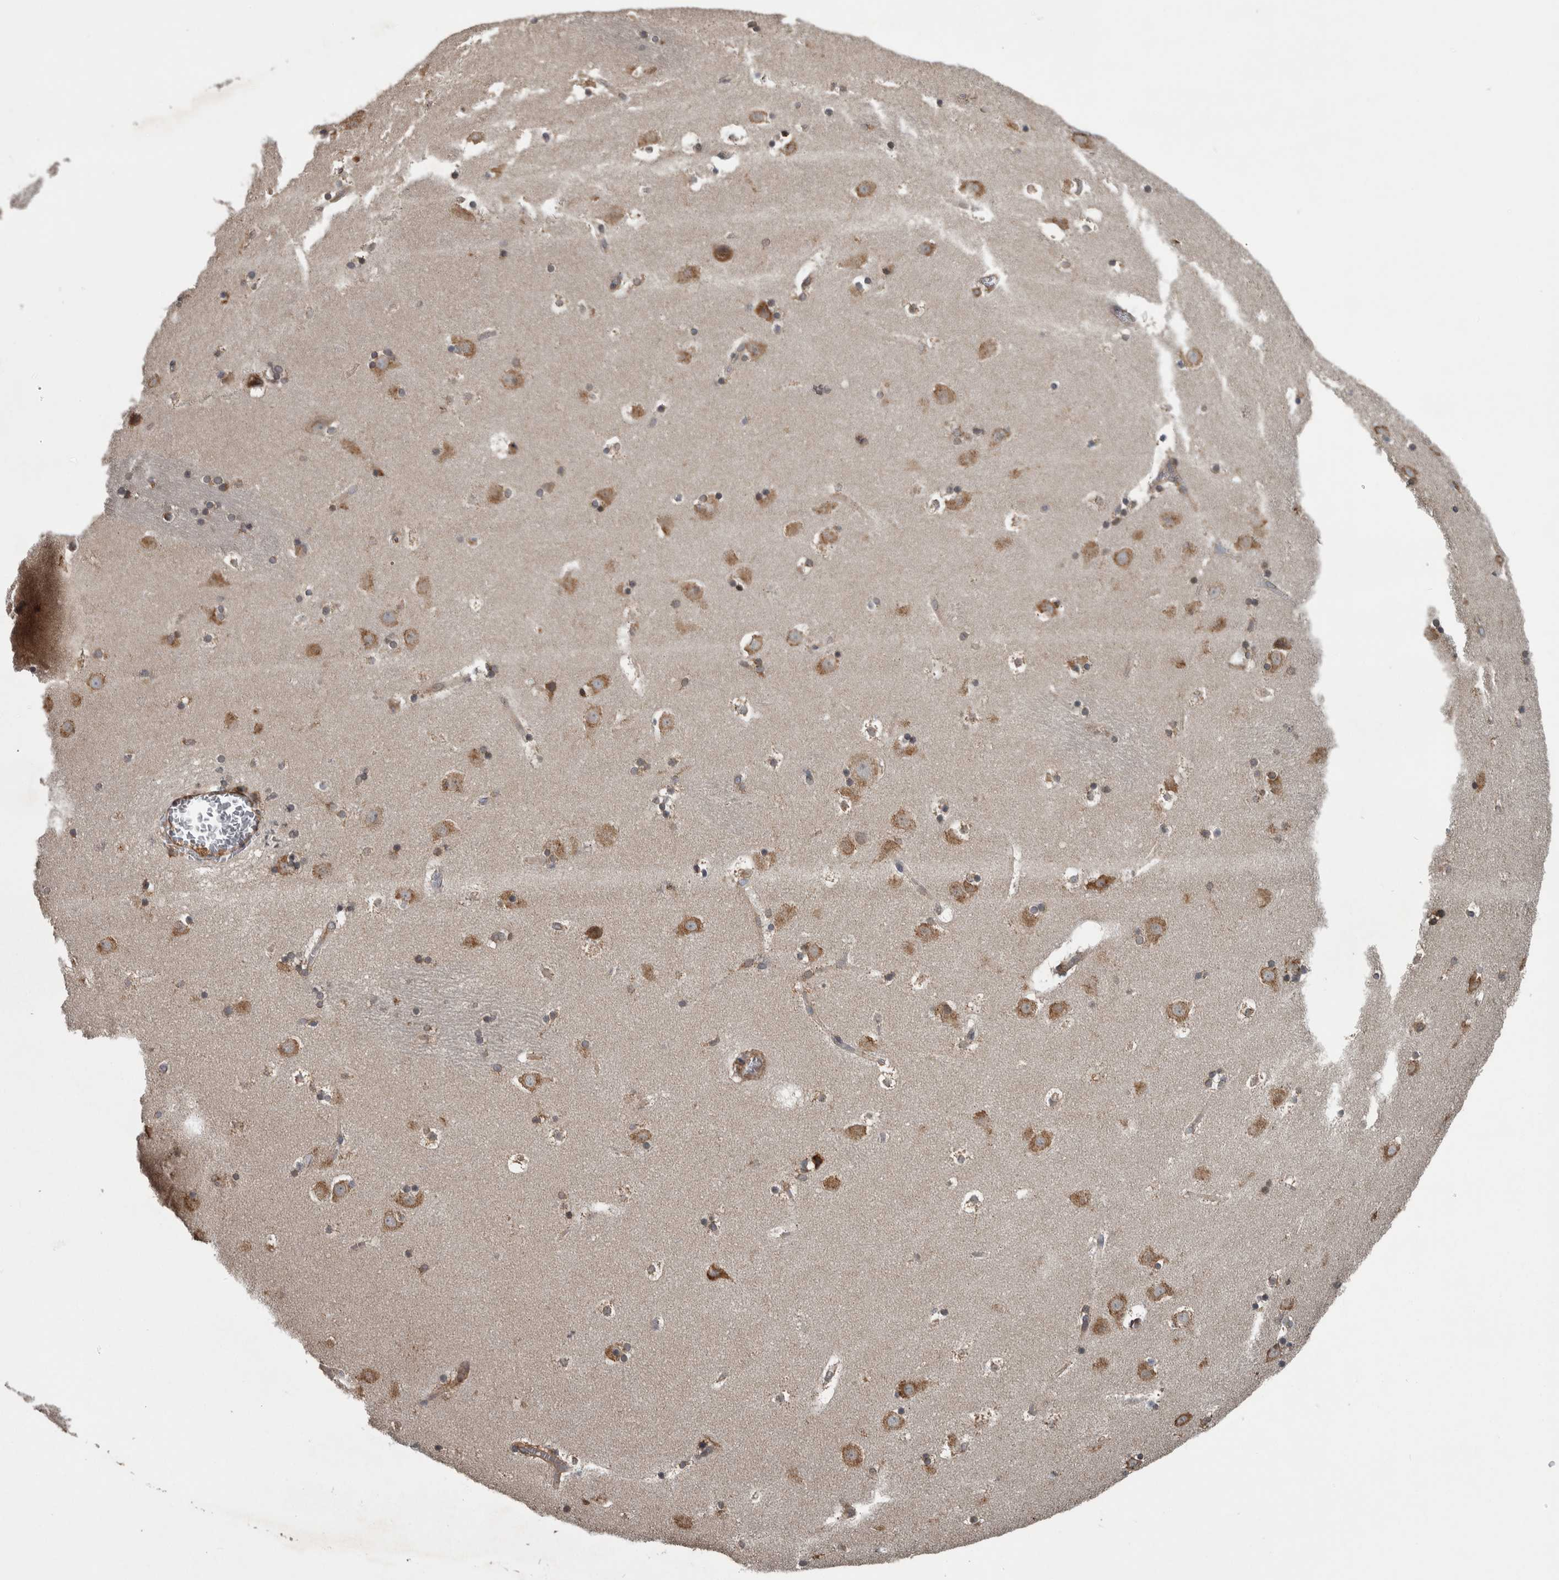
{"staining": {"intensity": "moderate", "quantity": "<25%", "location": "cytoplasmic/membranous"}, "tissue": "caudate", "cell_type": "Glial cells", "image_type": "normal", "snomed": [{"axis": "morphology", "description": "Normal tissue, NOS"}, {"axis": "topography", "description": "Lateral ventricle wall"}], "caption": "Human caudate stained for a protein (brown) shows moderate cytoplasmic/membranous positive expression in about <25% of glial cells.", "gene": "EXOC8", "patient": {"sex": "male", "age": 45}}